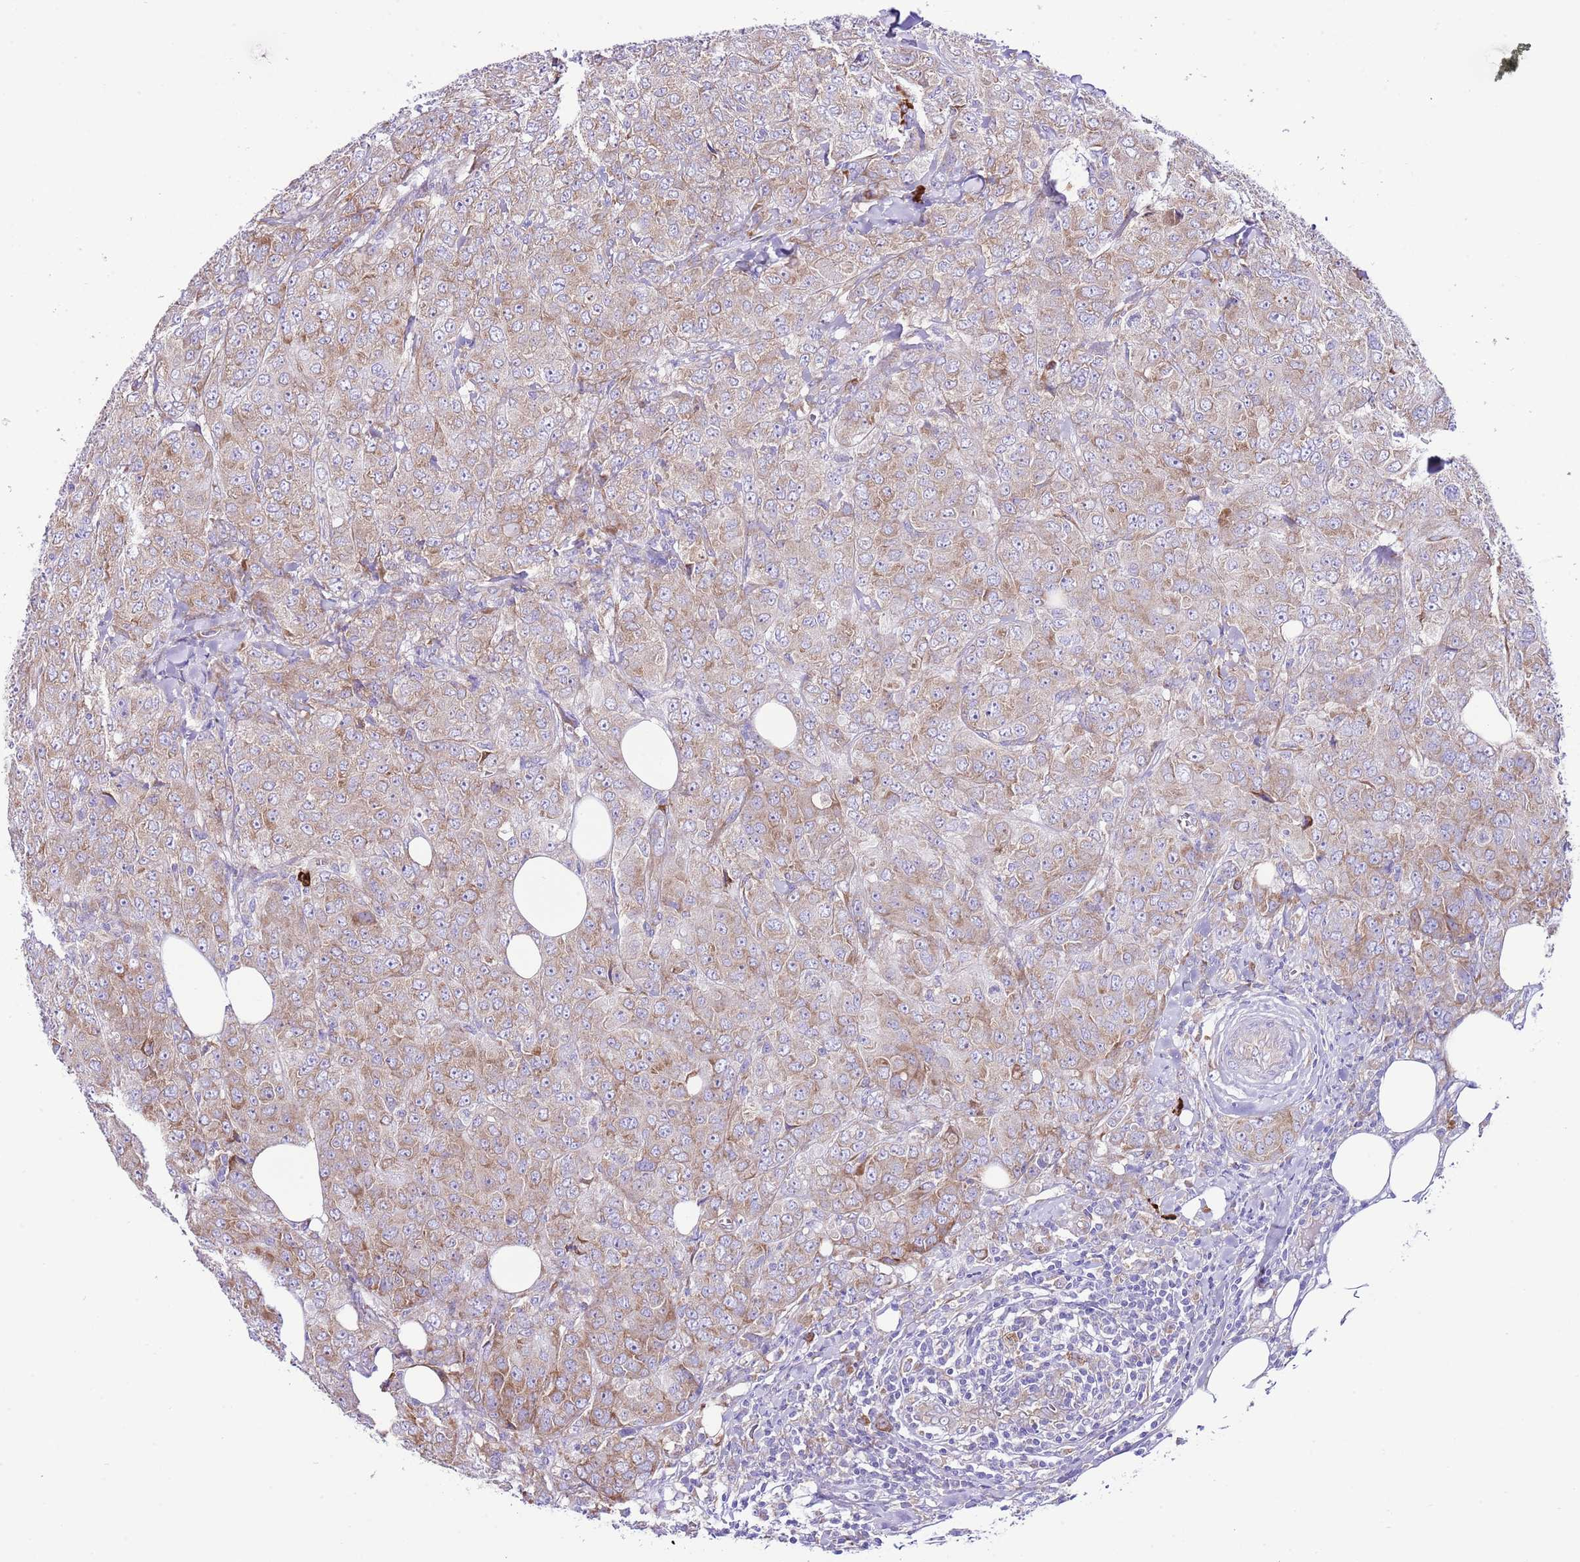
{"staining": {"intensity": "weak", "quantity": ">75%", "location": "cytoplasmic/membranous"}, "tissue": "breast cancer", "cell_type": "Tumor cells", "image_type": "cancer", "snomed": [{"axis": "morphology", "description": "Duct carcinoma"}, {"axis": "topography", "description": "Breast"}], "caption": "Breast intraductal carcinoma stained with a protein marker displays weak staining in tumor cells.", "gene": "RPS10", "patient": {"sex": "female", "age": 43}}